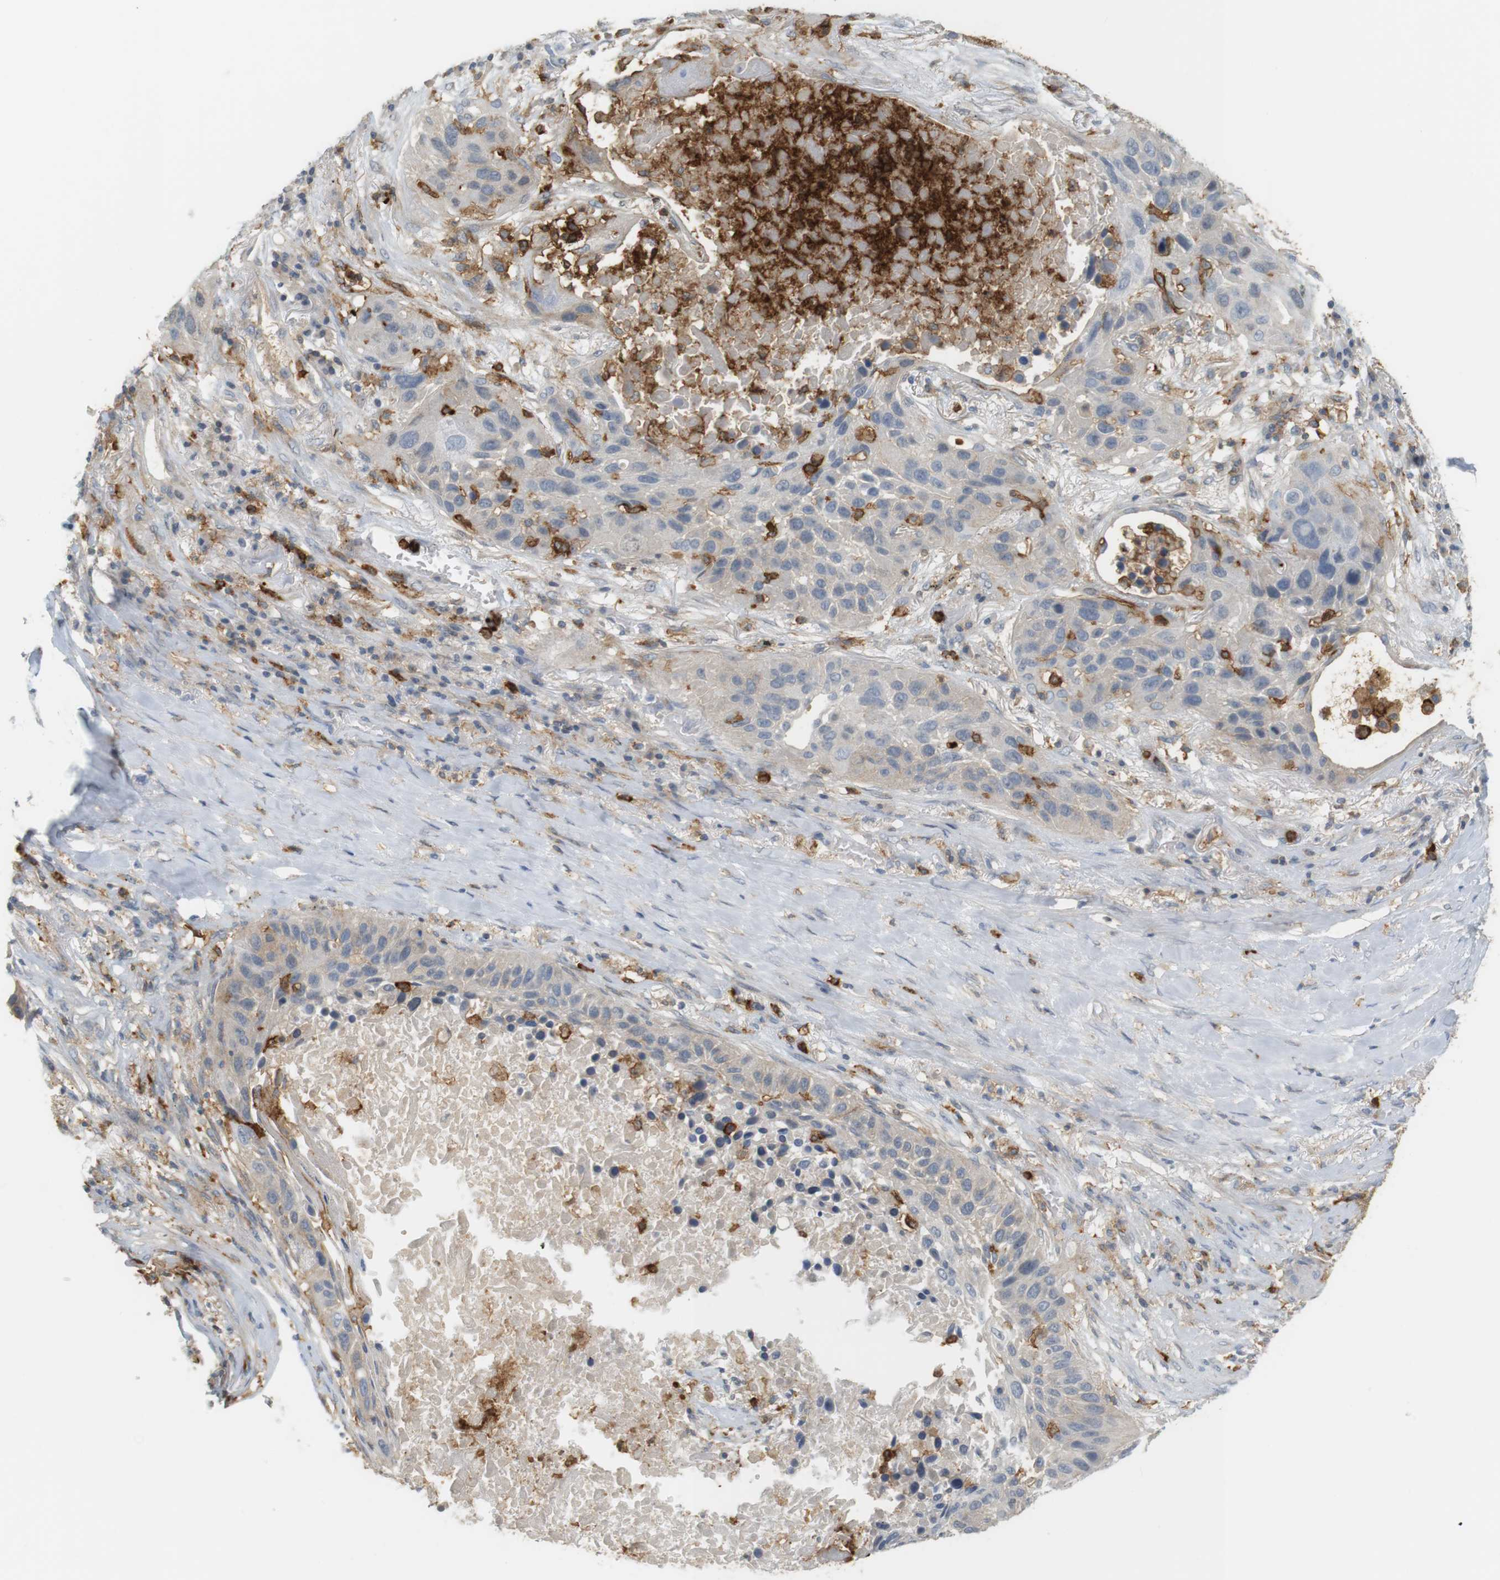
{"staining": {"intensity": "negative", "quantity": "none", "location": "none"}, "tissue": "lung cancer", "cell_type": "Tumor cells", "image_type": "cancer", "snomed": [{"axis": "morphology", "description": "Squamous cell carcinoma, NOS"}, {"axis": "topography", "description": "Lung"}], "caption": "Immunohistochemistry image of neoplastic tissue: human lung cancer (squamous cell carcinoma) stained with DAB exhibits no significant protein expression in tumor cells.", "gene": "SIRPA", "patient": {"sex": "male", "age": 57}}